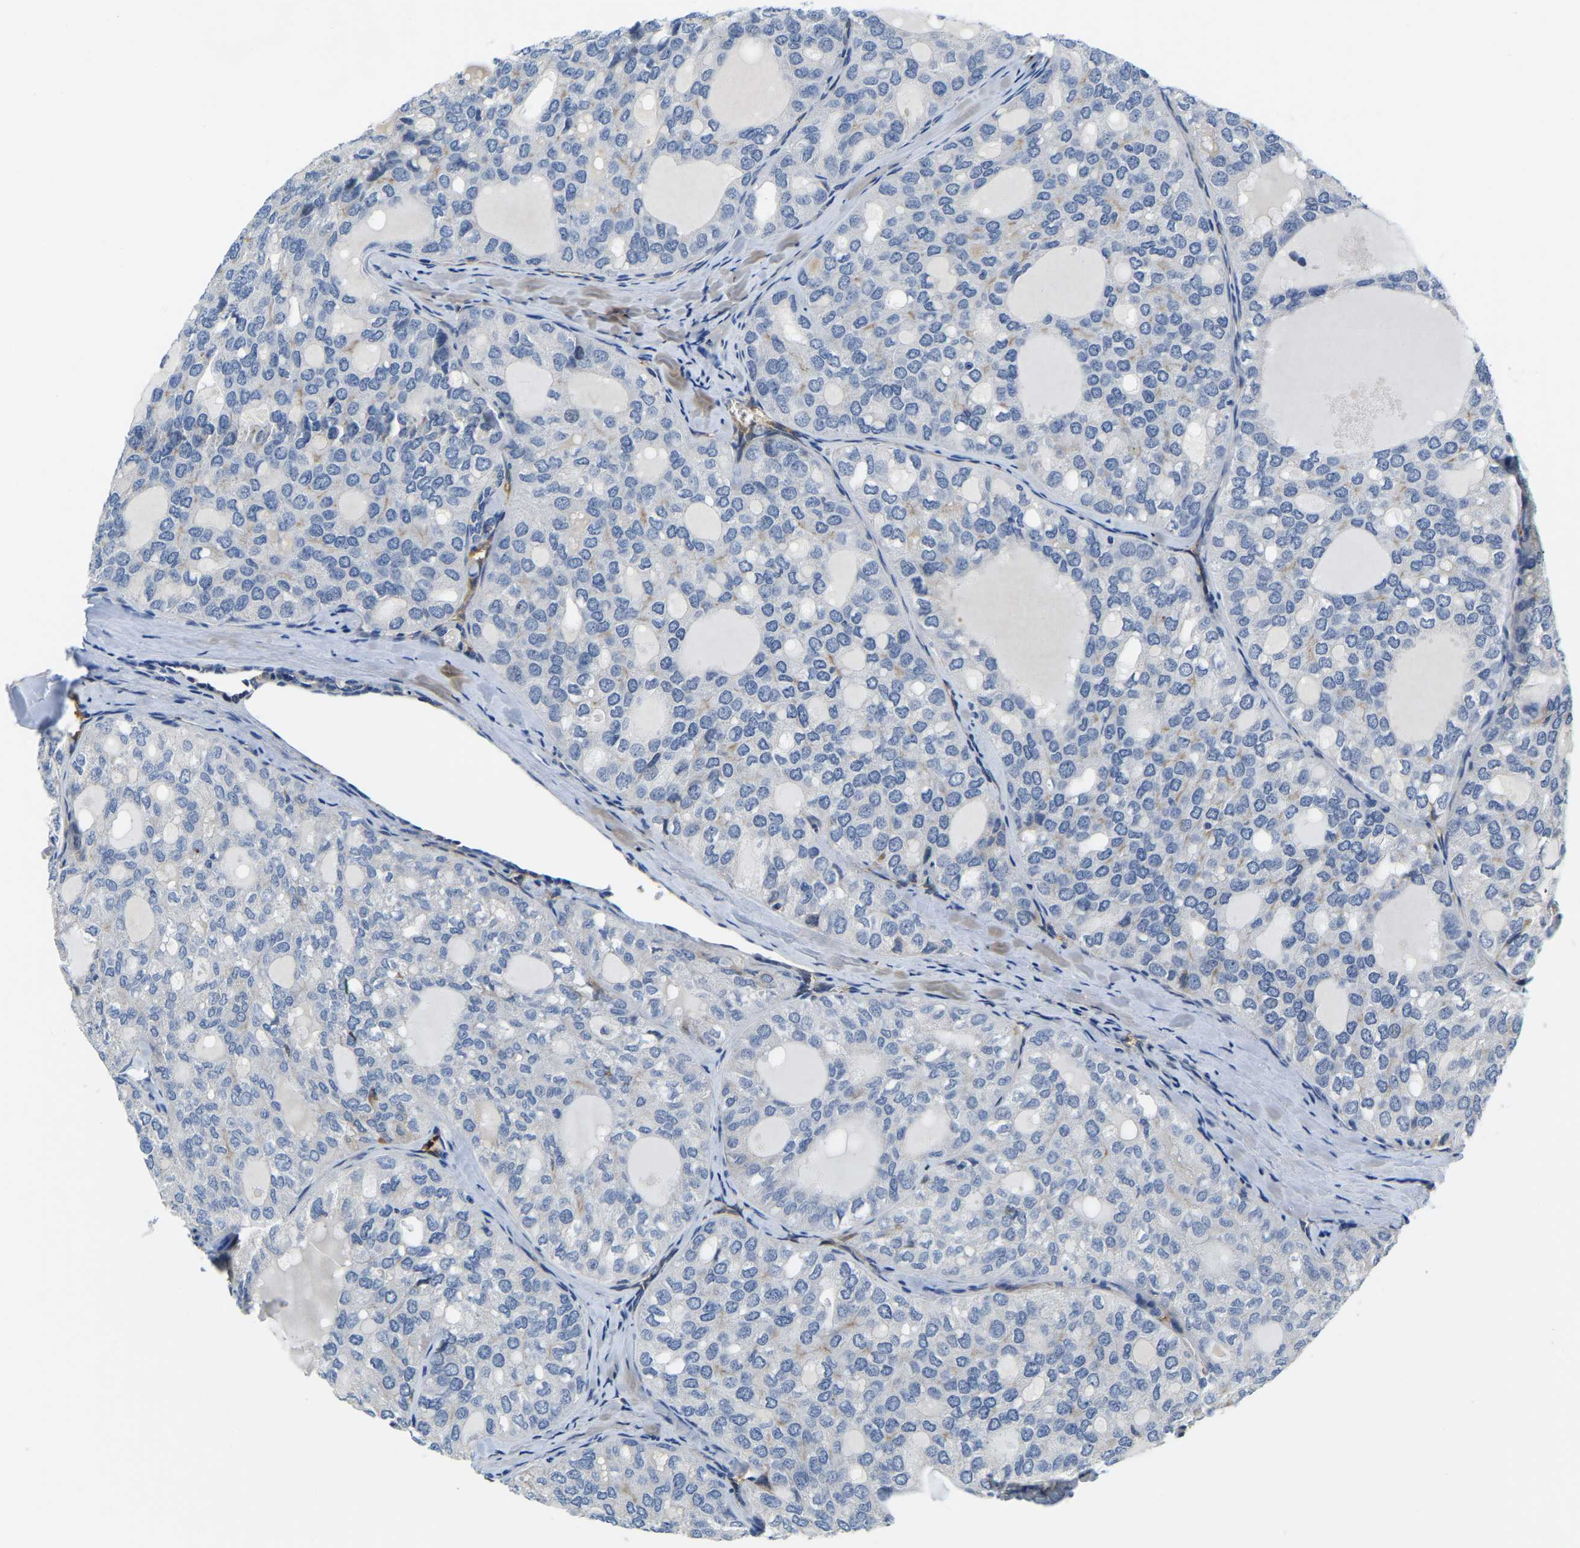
{"staining": {"intensity": "negative", "quantity": "none", "location": "none"}, "tissue": "thyroid cancer", "cell_type": "Tumor cells", "image_type": "cancer", "snomed": [{"axis": "morphology", "description": "Follicular adenoma carcinoma, NOS"}, {"axis": "topography", "description": "Thyroid gland"}], "caption": "Immunohistochemistry of human thyroid follicular adenoma carcinoma displays no expression in tumor cells.", "gene": "LIAS", "patient": {"sex": "male", "age": 75}}